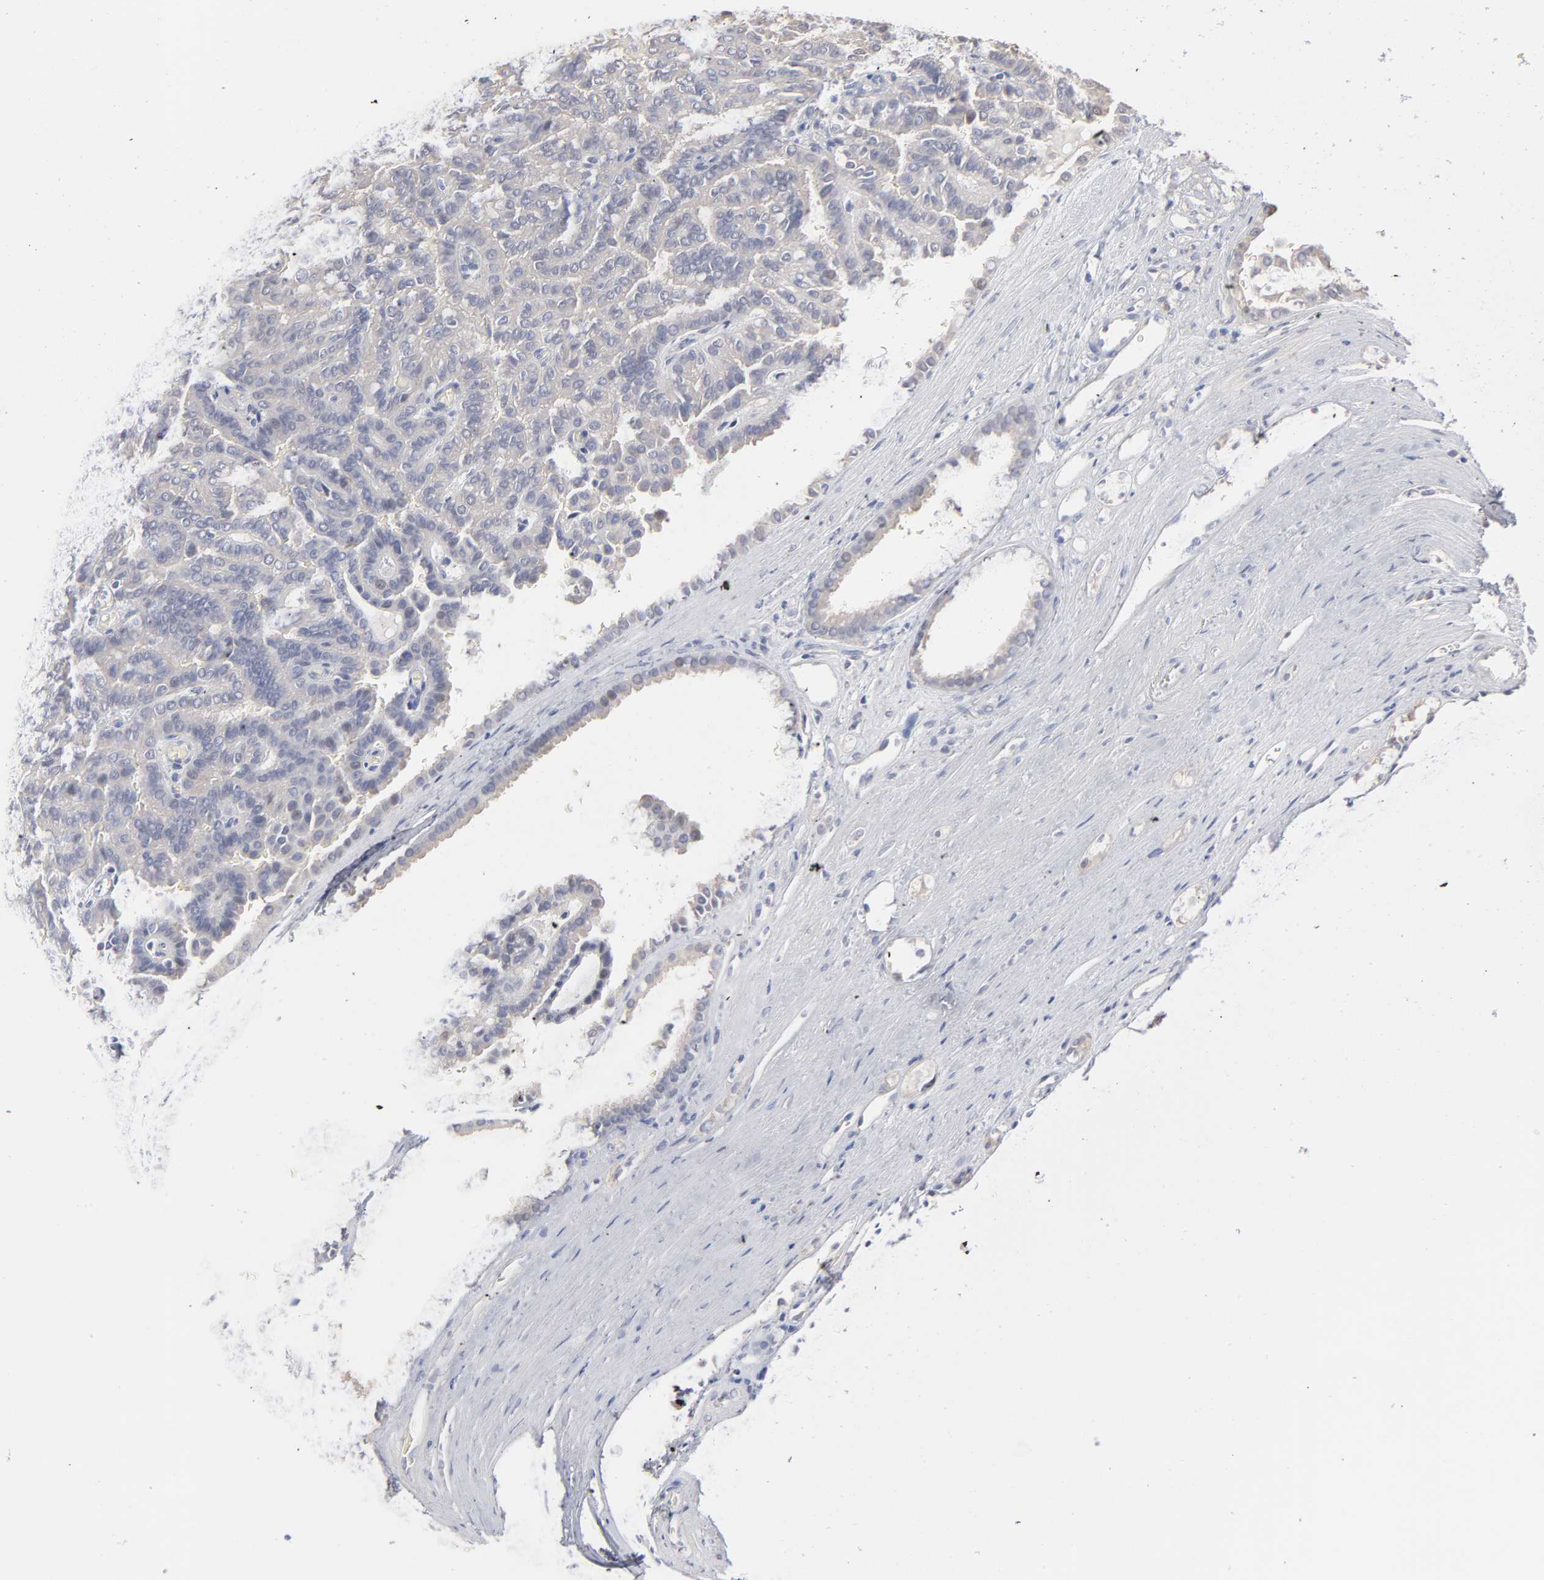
{"staining": {"intensity": "weak", "quantity": ">75%", "location": "cytoplasmic/membranous"}, "tissue": "renal cancer", "cell_type": "Tumor cells", "image_type": "cancer", "snomed": [{"axis": "morphology", "description": "Adenocarcinoma, NOS"}, {"axis": "topography", "description": "Kidney"}], "caption": "The histopathology image displays a brown stain indicating the presence of a protein in the cytoplasmic/membranous of tumor cells in renal adenocarcinoma. Immunohistochemistry stains the protein of interest in brown and the nuclei are stained blue.", "gene": "DNAL4", "patient": {"sex": "male", "age": 61}}